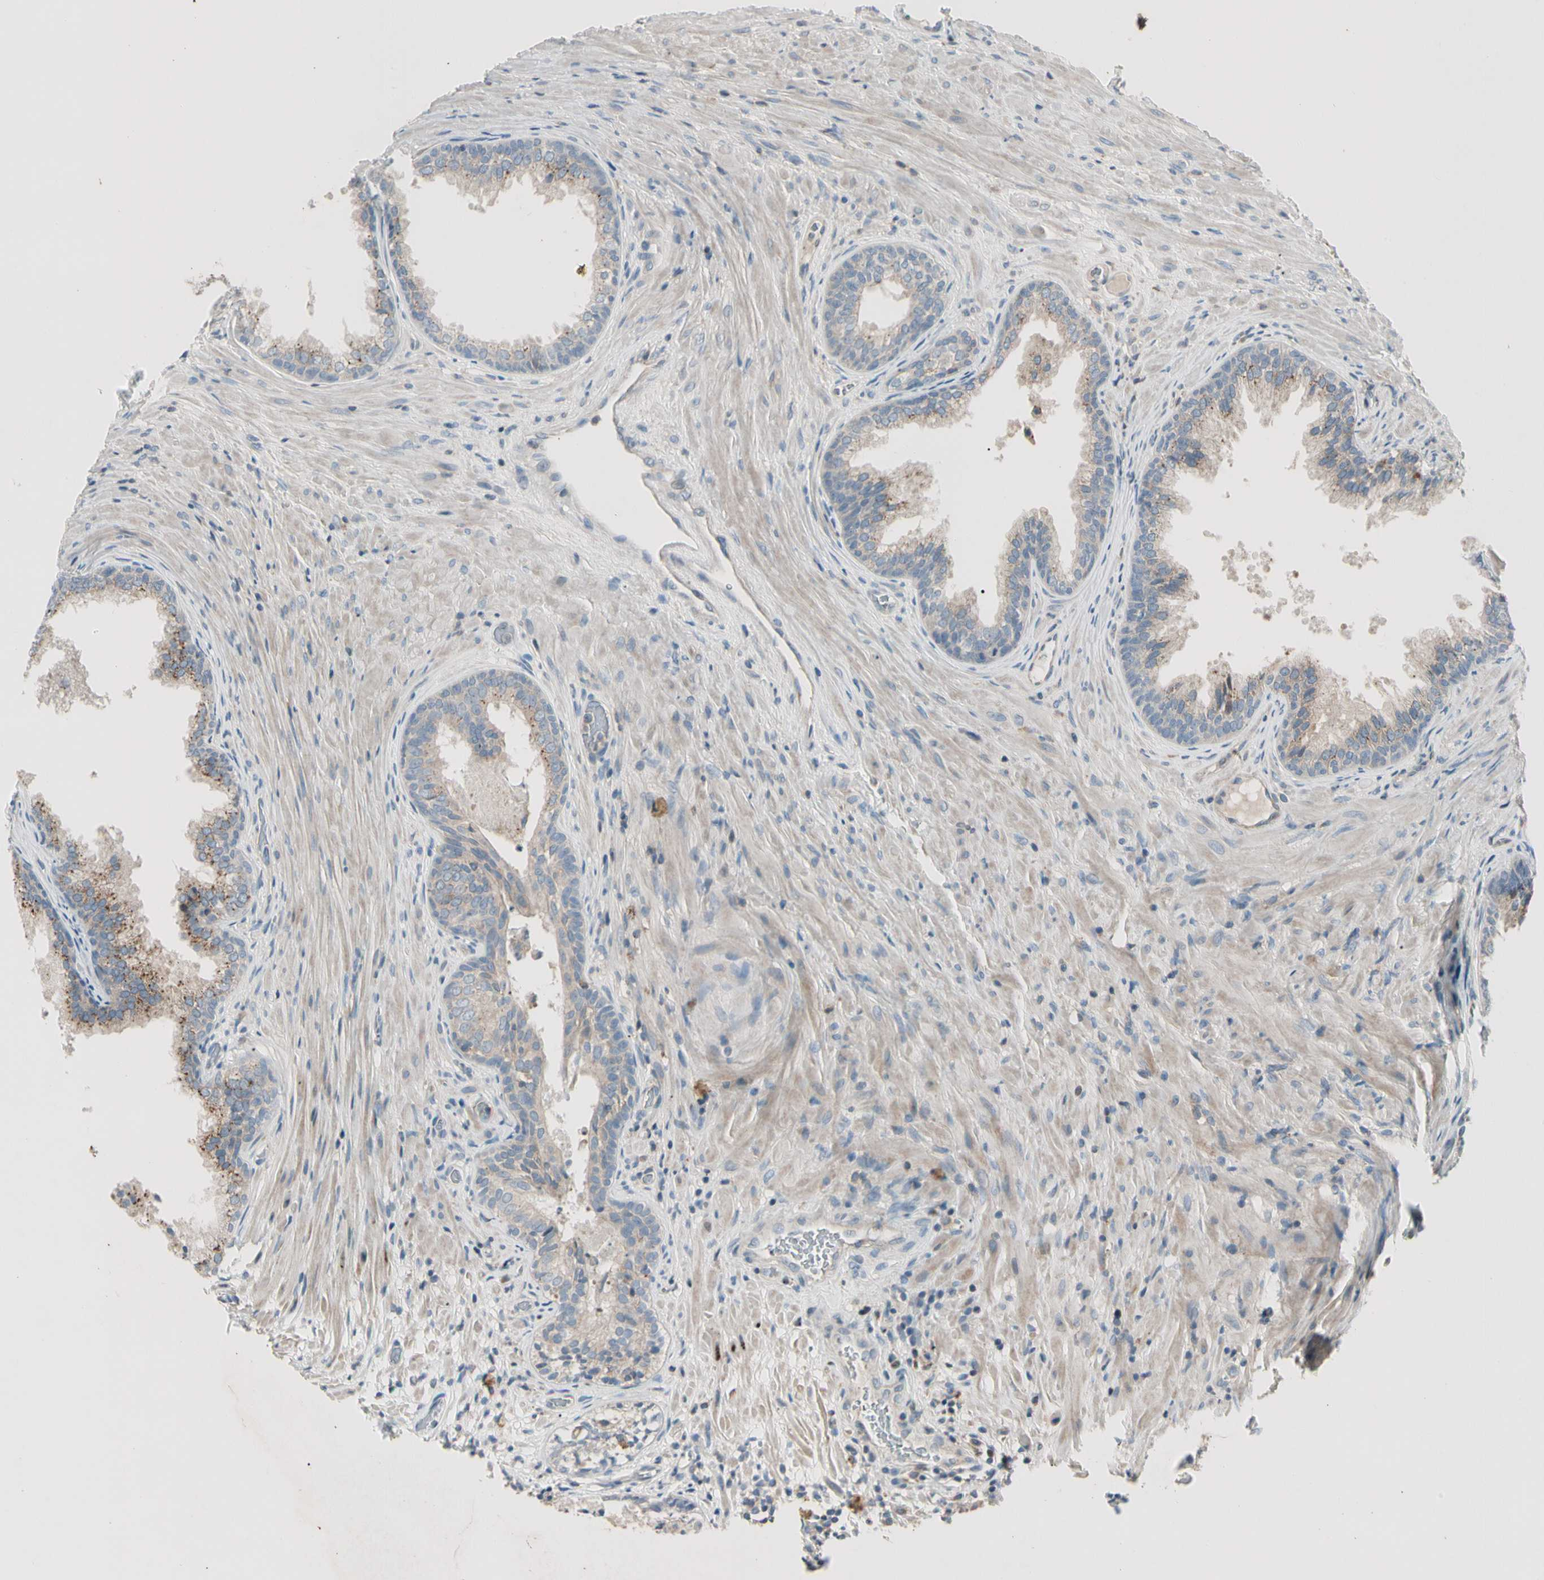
{"staining": {"intensity": "weak", "quantity": ">75%", "location": "cytoplasmic/membranous"}, "tissue": "prostate", "cell_type": "Glandular cells", "image_type": "normal", "snomed": [{"axis": "morphology", "description": "Normal tissue, NOS"}, {"axis": "topography", "description": "Prostate"}], "caption": "Prostate stained with immunohistochemistry demonstrates weak cytoplasmic/membranous positivity in approximately >75% of glandular cells.", "gene": "CDH6", "patient": {"sex": "male", "age": 76}}